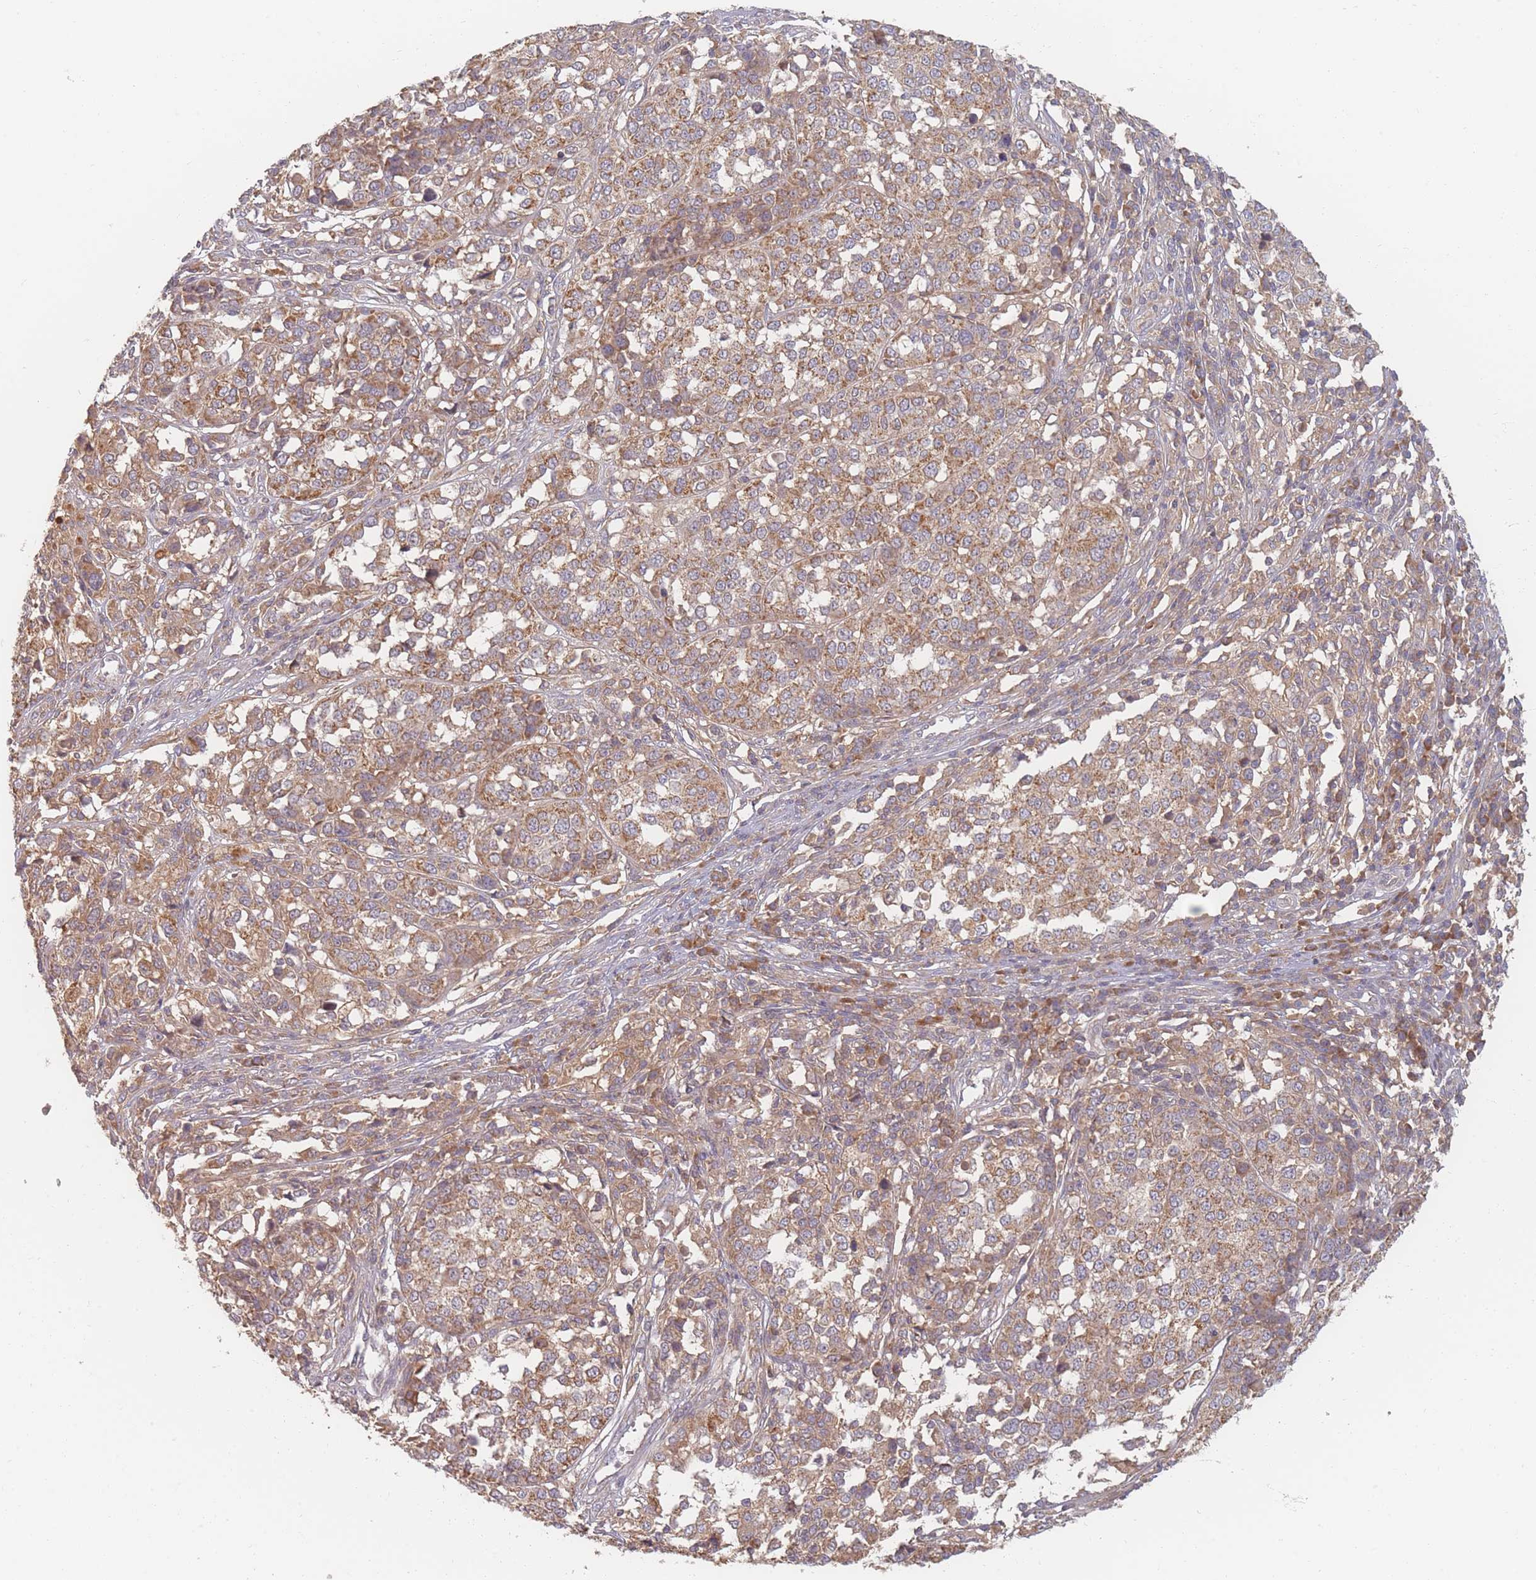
{"staining": {"intensity": "moderate", "quantity": ">75%", "location": "cytoplasmic/membranous"}, "tissue": "melanoma", "cell_type": "Tumor cells", "image_type": "cancer", "snomed": [{"axis": "morphology", "description": "Malignant melanoma, Metastatic site"}, {"axis": "topography", "description": "Lymph node"}], "caption": "Moderate cytoplasmic/membranous staining for a protein is appreciated in about >75% of tumor cells of malignant melanoma (metastatic site) using IHC.", "gene": "SLC35F3", "patient": {"sex": "male", "age": 44}}